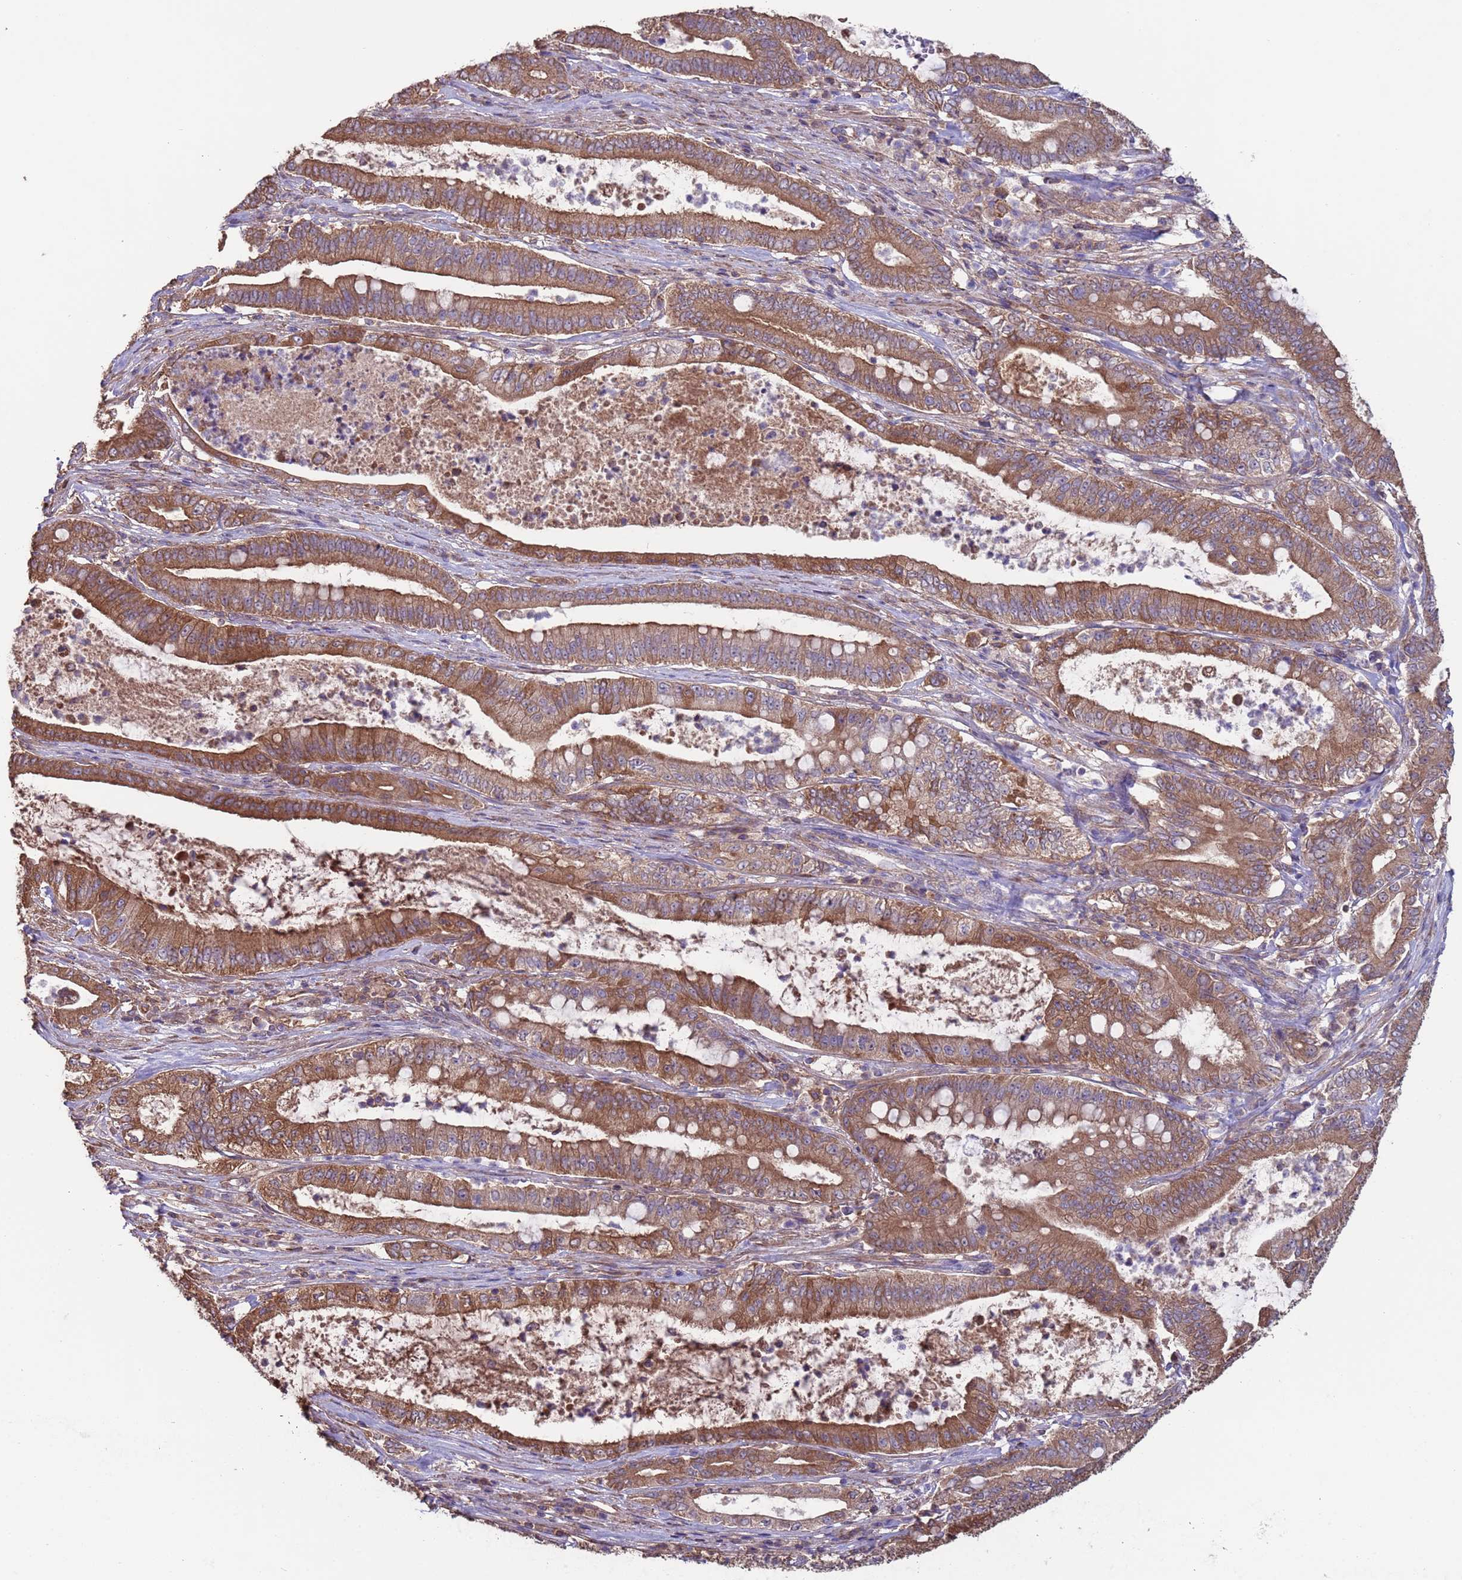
{"staining": {"intensity": "moderate", "quantity": ">75%", "location": "cytoplasmic/membranous"}, "tissue": "pancreatic cancer", "cell_type": "Tumor cells", "image_type": "cancer", "snomed": [{"axis": "morphology", "description": "Adenocarcinoma, NOS"}, {"axis": "topography", "description": "Pancreas"}], "caption": "This histopathology image reveals immunohistochemistry (IHC) staining of human pancreatic cancer, with medium moderate cytoplasmic/membranous positivity in approximately >75% of tumor cells.", "gene": "EEF1AKMT1", "patient": {"sex": "male", "age": 71}}